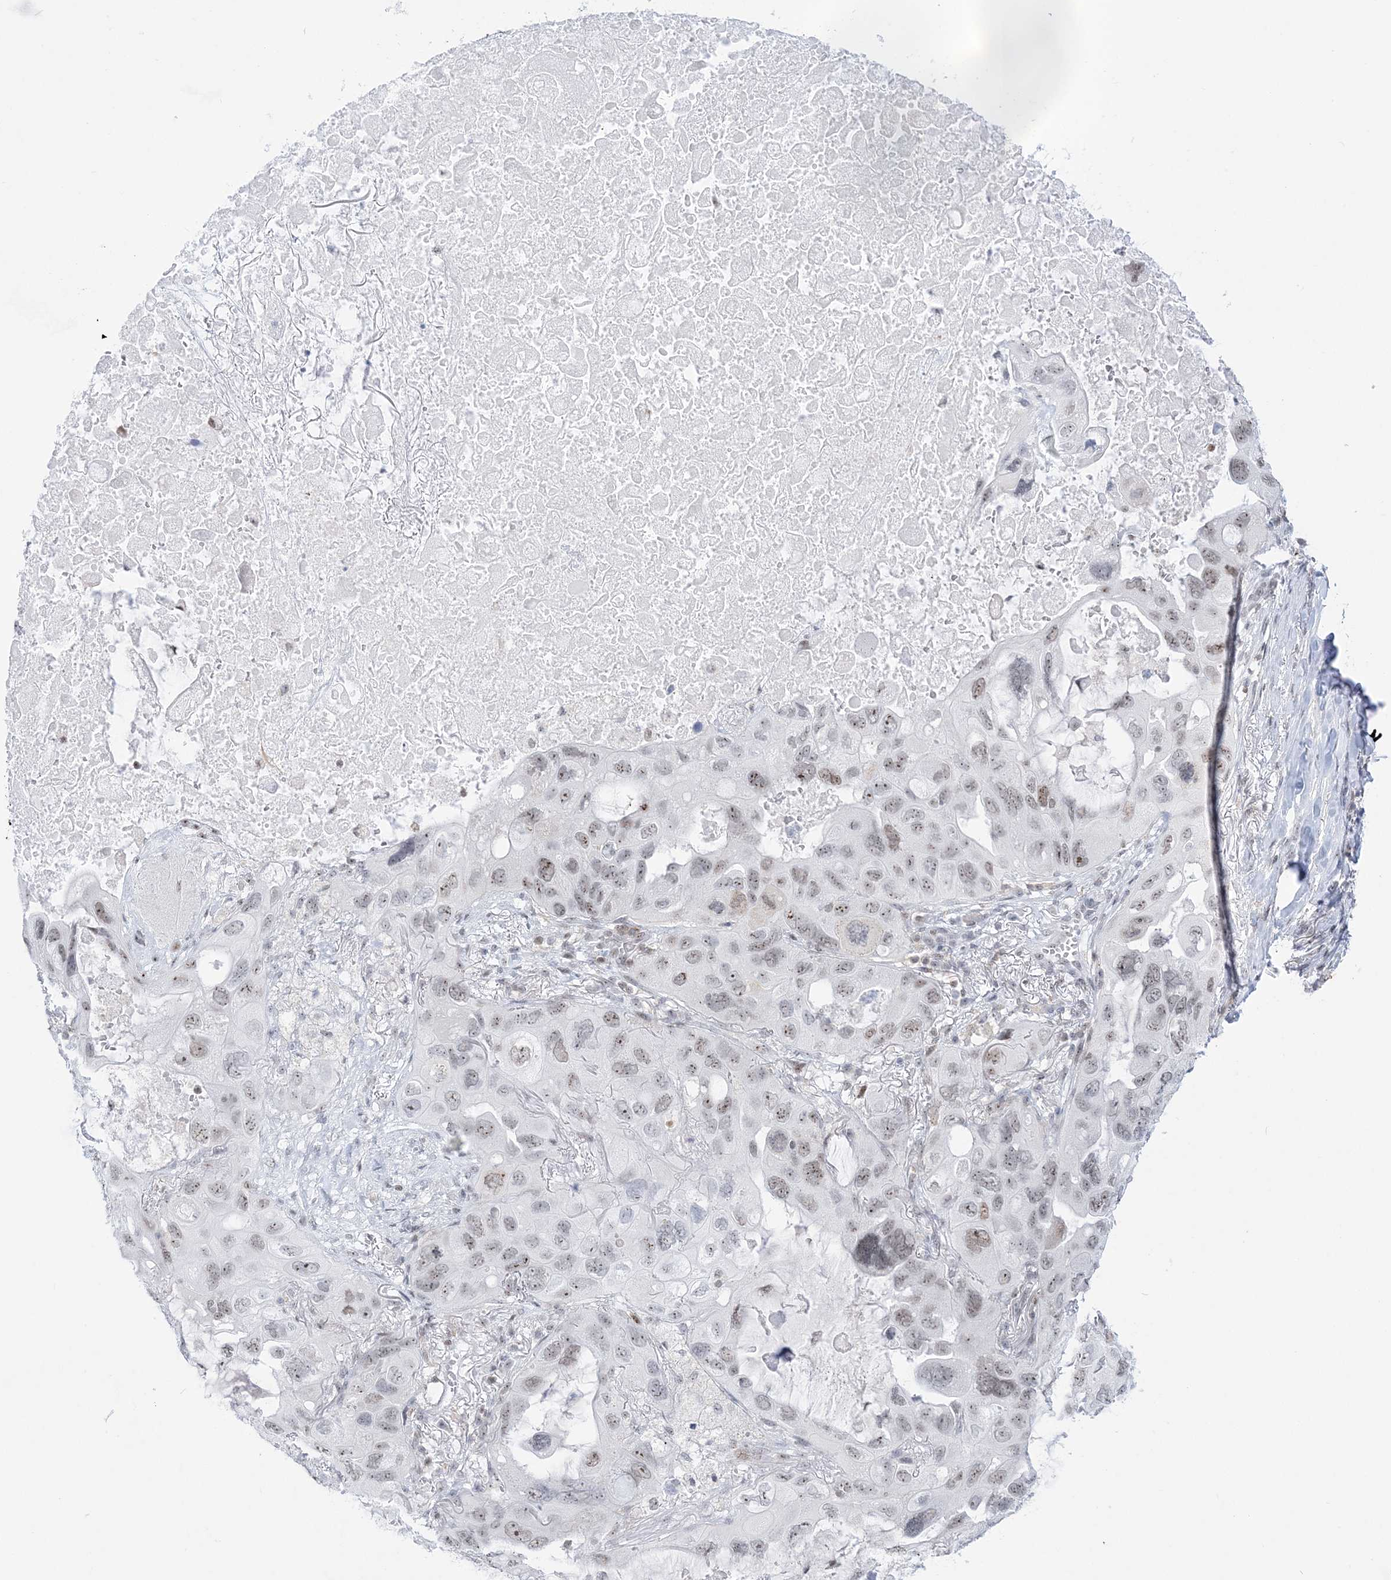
{"staining": {"intensity": "weak", "quantity": "25%-75%", "location": "nuclear"}, "tissue": "lung cancer", "cell_type": "Tumor cells", "image_type": "cancer", "snomed": [{"axis": "morphology", "description": "Squamous cell carcinoma, NOS"}, {"axis": "topography", "description": "Lung"}], "caption": "Lung squamous cell carcinoma tissue displays weak nuclear positivity in approximately 25%-75% of tumor cells, visualized by immunohistochemistry.", "gene": "DDX21", "patient": {"sex": "female", "age": 73}}